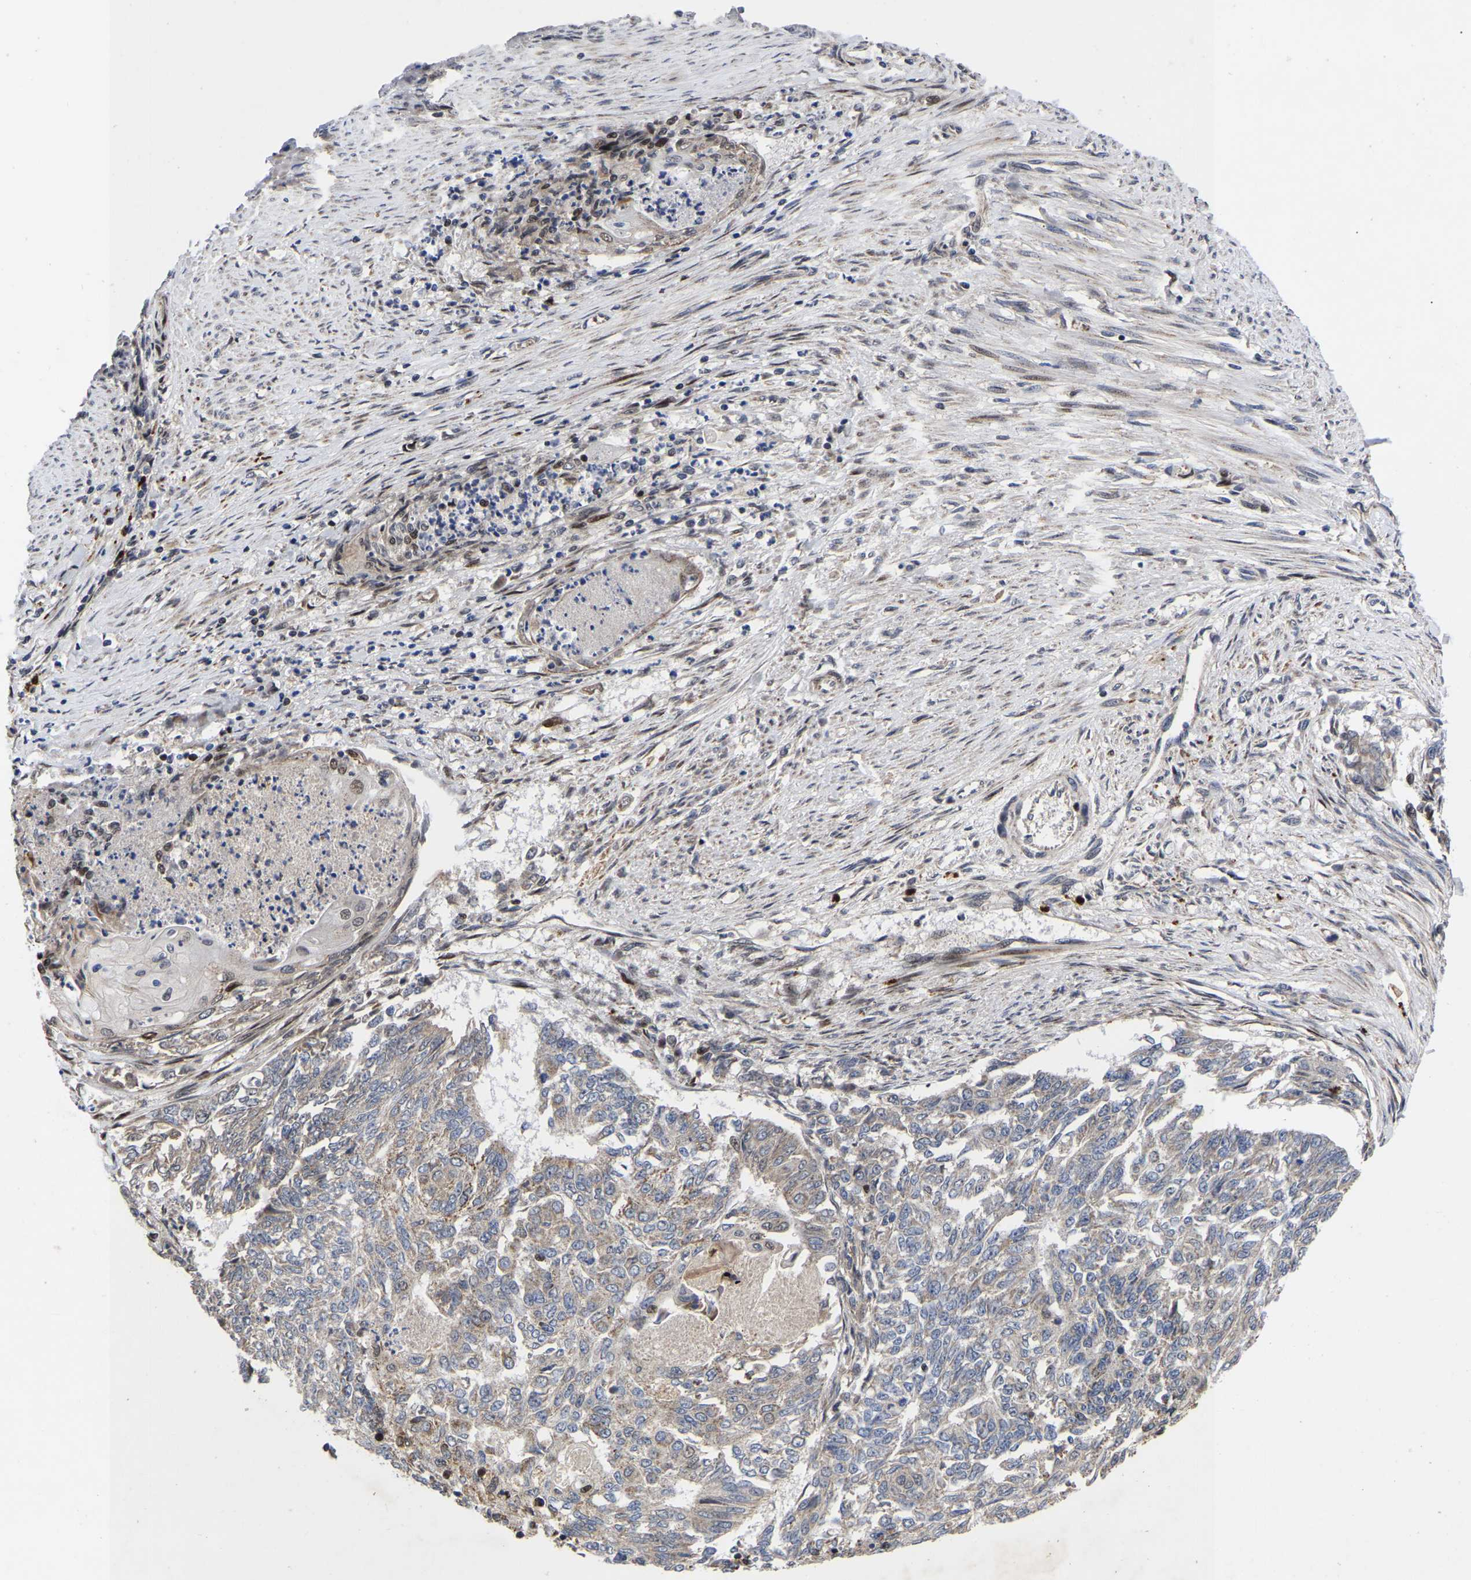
{"staining": {"intensity": "weak", "quantity": "<25%", "location": "cytoplasmic/membranous"}, "tissue": "endometrial cancer", "cell_type": "Tumor cells", "image_type": "cancer", "snomed": [{"axis": "morphology", "description": "Adenocarcinoma, NOS"}, {"axis": "topography", "description": "Endometrium"}], "caption": "This is an IHC image of endometrial cancer (adenocarcinoma). There is no positivity in tumor cells.", "gene": "JUNB", "patient": {"sex": "female", "age": 32}}